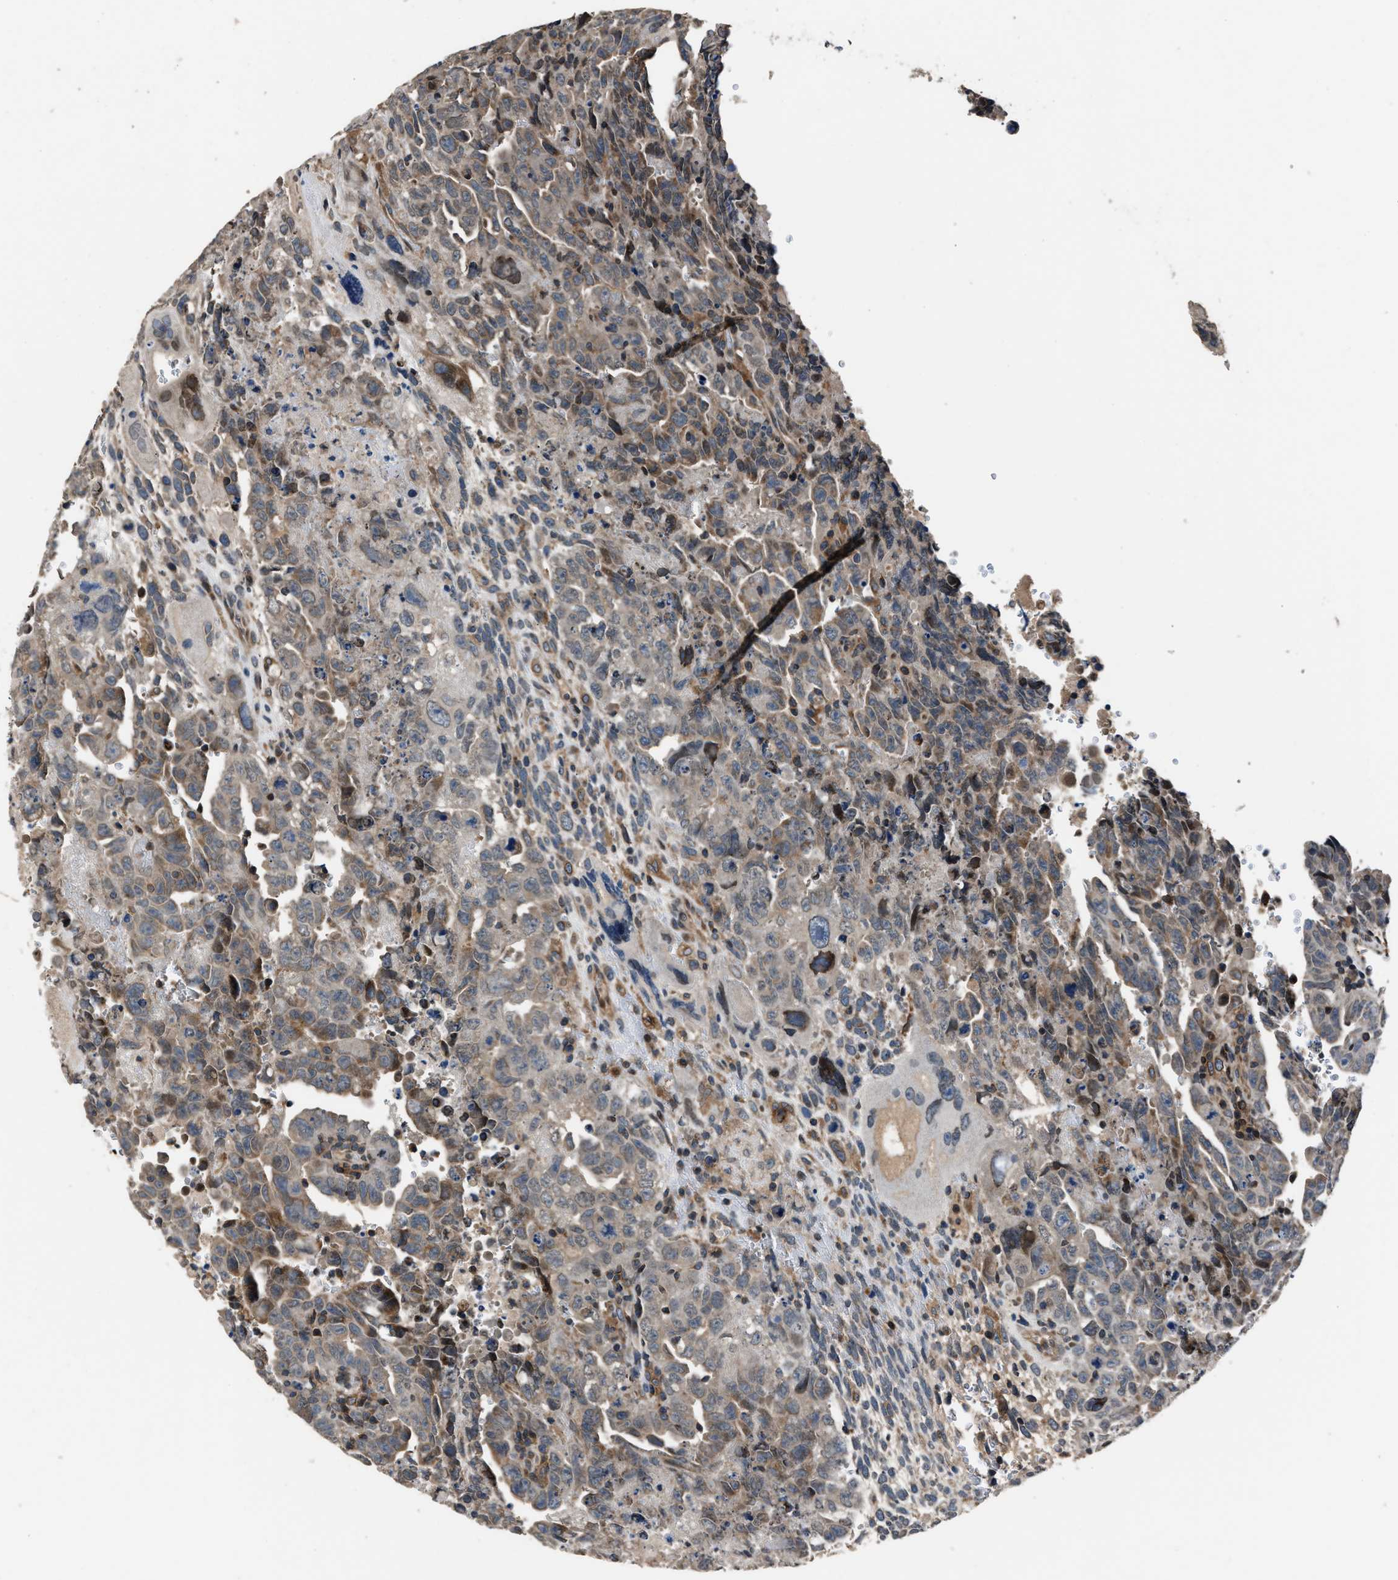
{"staining": {"intensity": "weak", "quantity": "25%-75%", "location": "cytoplasmic/membranous"}, "tissue": "testis cancer", "cell_type": "Tumor cells", "image_type": "cancer", "snomed": [{"axis": "morphology", "description": "Carcinoma, Embryonal, NOS"}, {"axis": "topography", "description": "Testis"}], "caption": "Protein expression analysis of testis cancer (embryonal carcinoma) reveals weak cytoplasmic/membranous expression in about 25%-75% of tumor cells.", "gene": "TNRC18", "patient": {"sex": "male", "age": 28}}